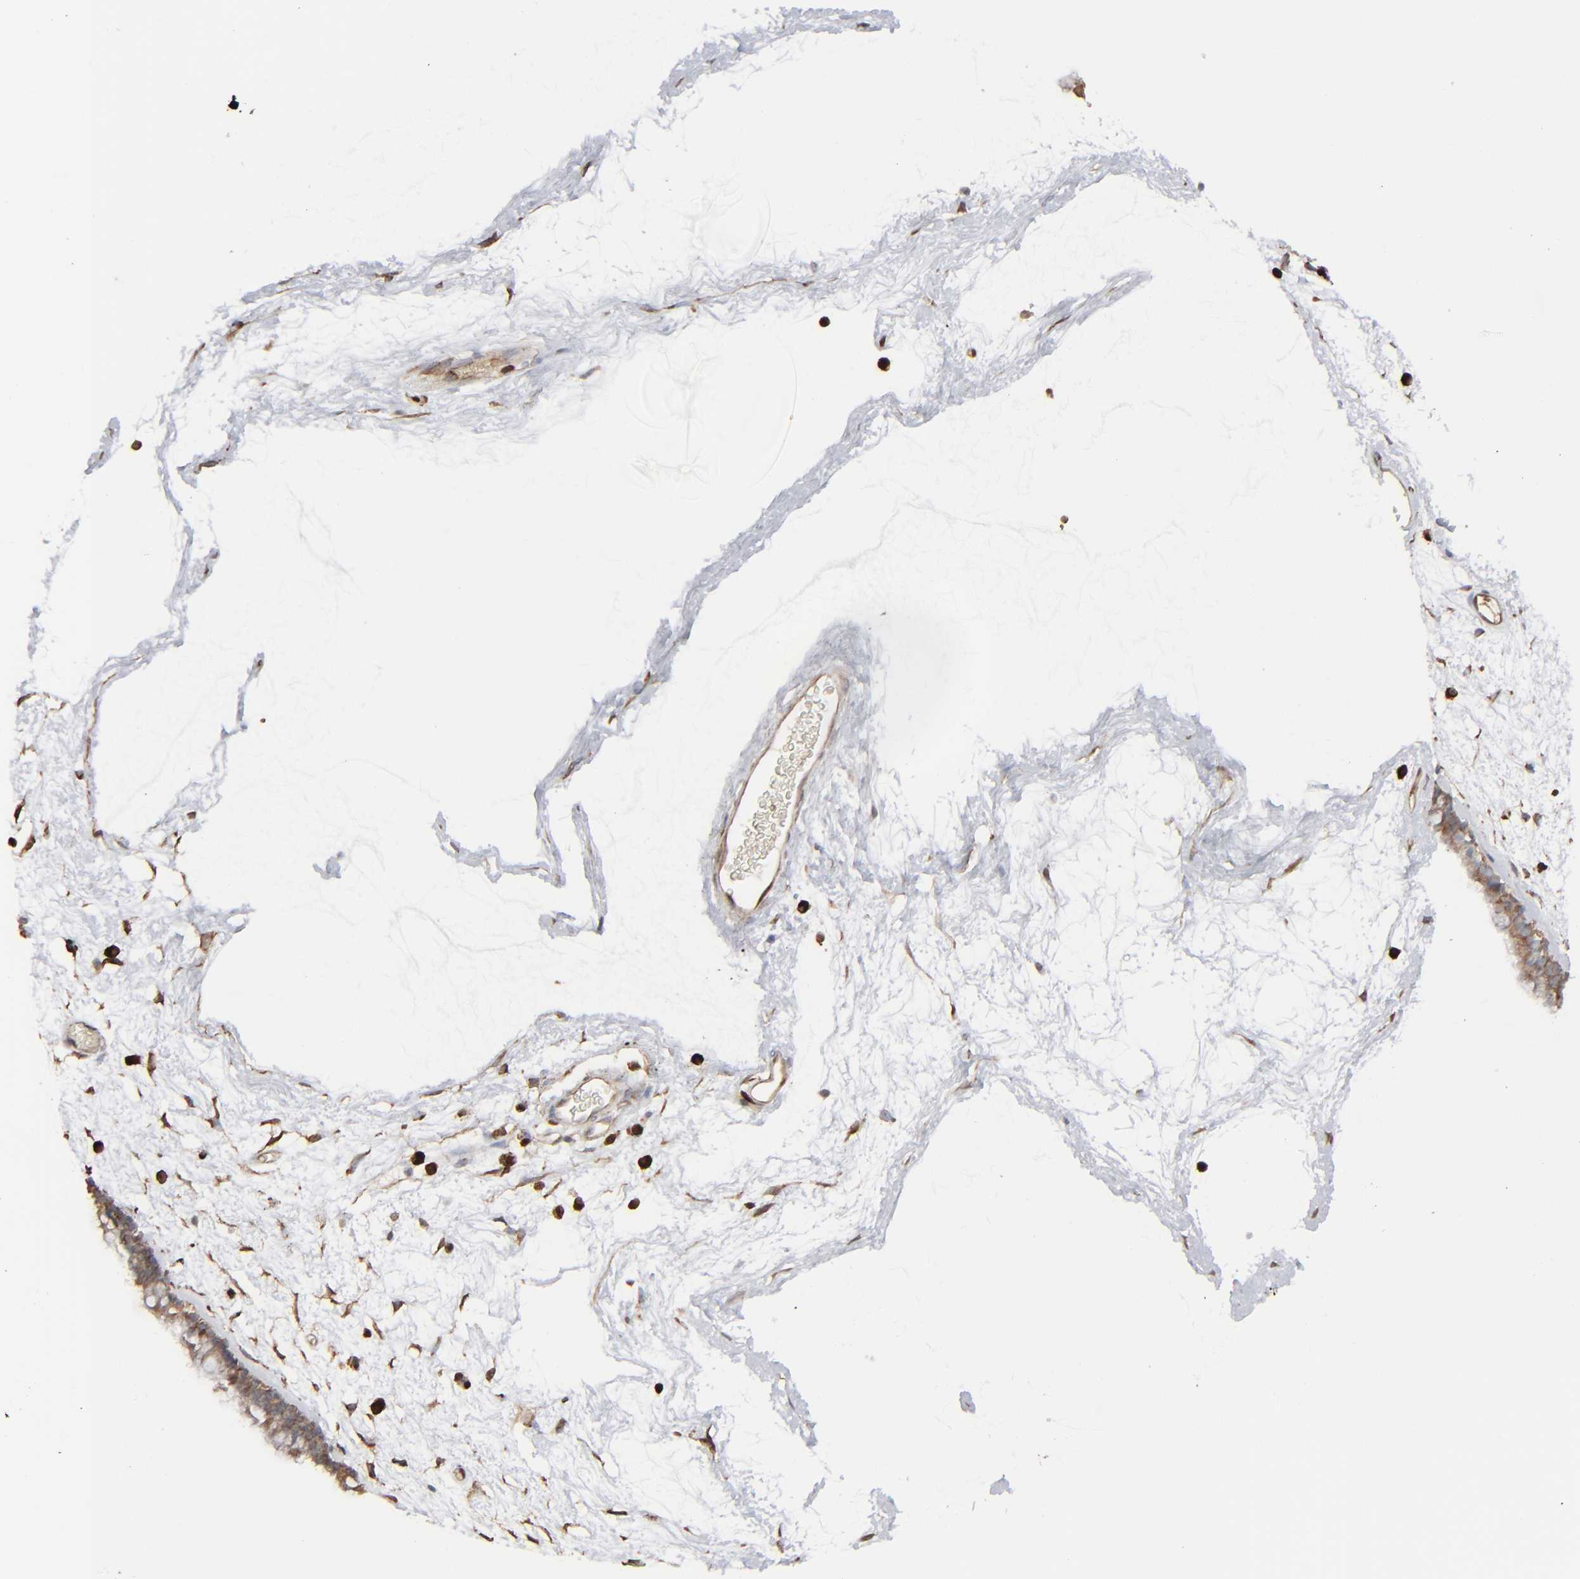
{"staining": {"intensity": "moderate", "quantity": ">75%", "location": "cytoplasmic/membranous"}, "tissue": "nasopharynx", "cell_type": "Respiratory epithelial cells", "image_type": "normal", "snomed": [{"axis": "morphology", "description": "Normal tissue, NOS"}, {"axis": "morphology", "description": "Inflammation, NOS"}, {"axis": "topography", "description": "Nasopharynx"}], "caption": "A brown stain labels moderate cytoplasmic/membranous staining of a protein in respiratory epithelial cells of benign nasopharynx.", "gene": "NME1", "patient": {"sex": "male", "age": 48}}